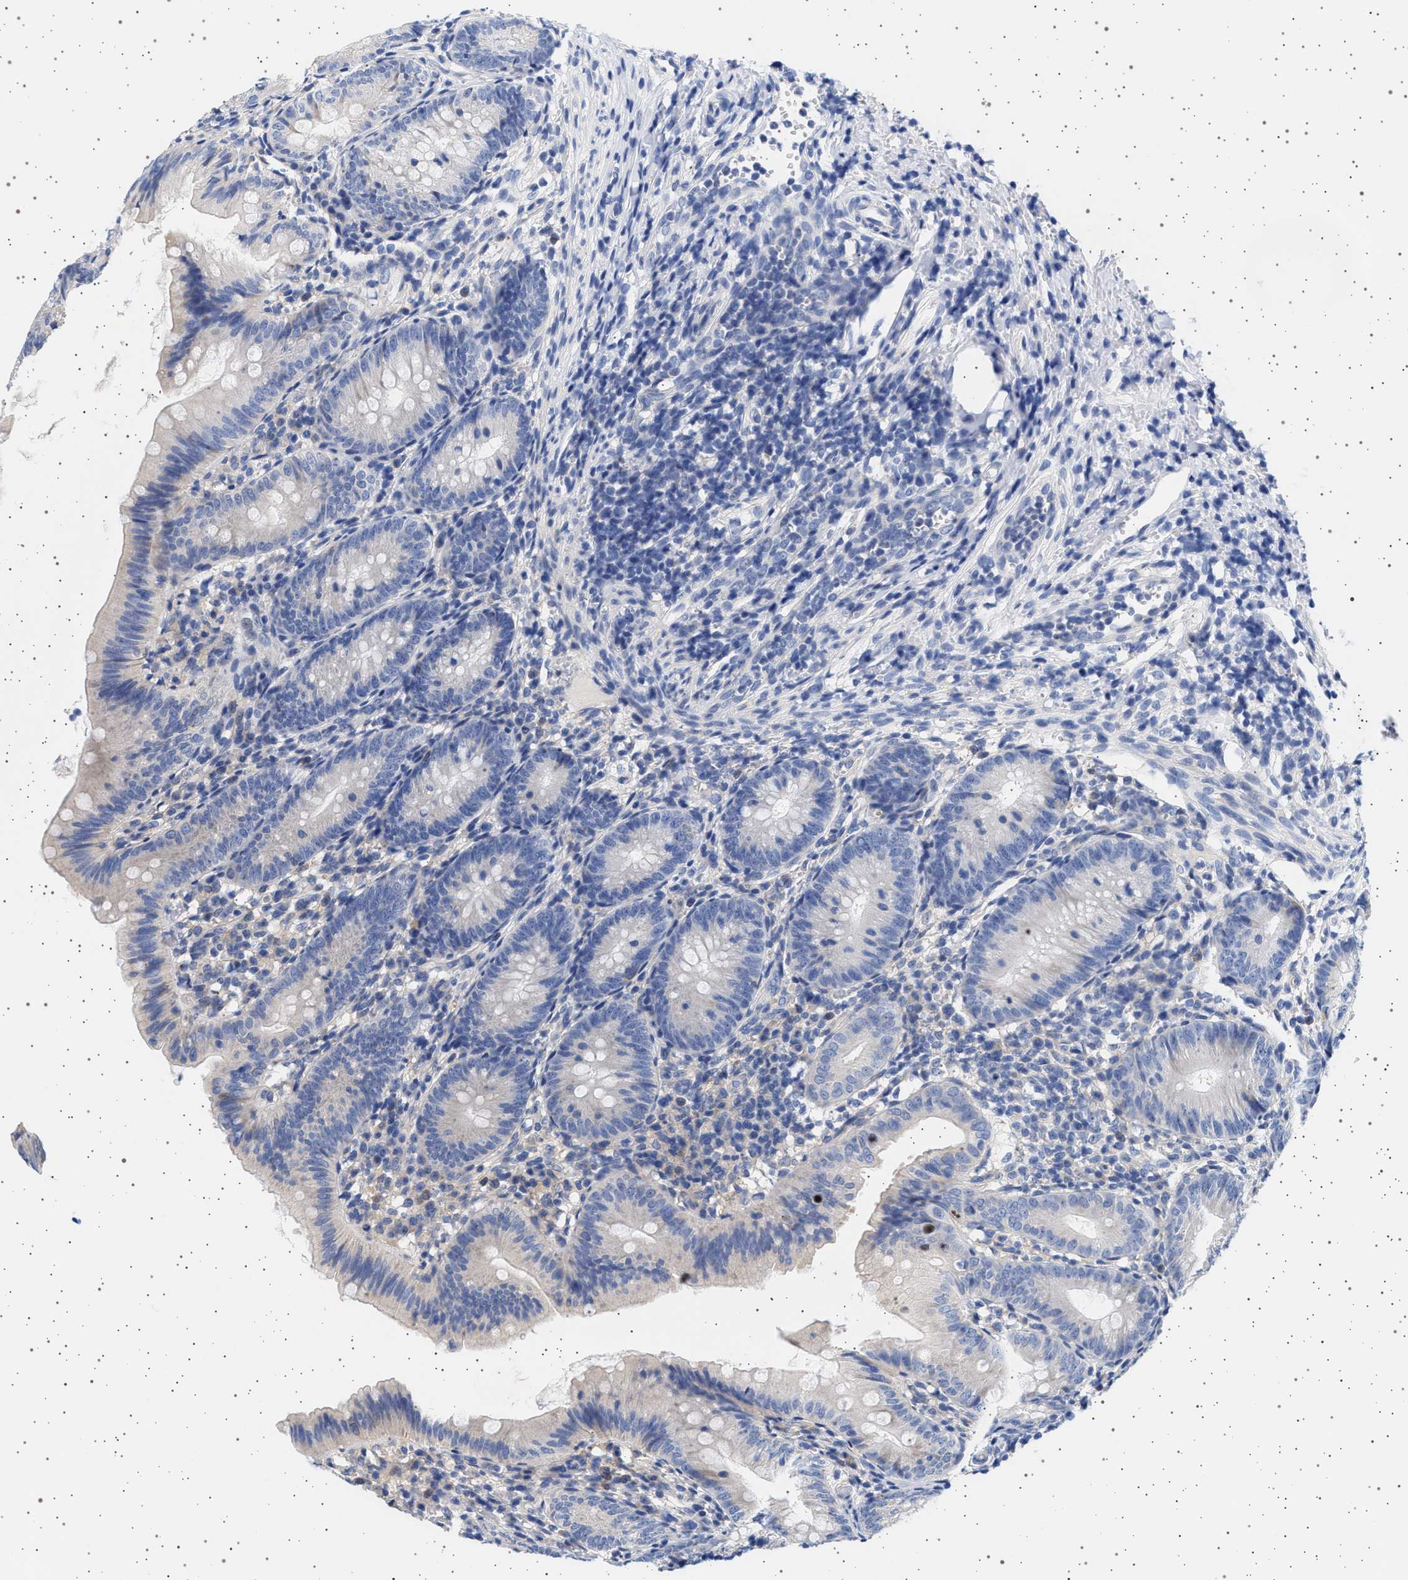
{"staining": {"intensity": "negative", "quantity": "none", "location": "none"}, "tissue": "appendix", "cell_type": "Glandular cells", "image_type": "normal", "snomed": [{"axis": "morphology", "description": "Normal tissue, NOS"}, {"axis": "topography", "description": "Appendix"}], "caption": "The photomicrograph demonstrates no significant positivity in glandular cells of appendix. (DAB IHC, high magnification).", "gene": "TRMT10B", "patient": {"sex": "male", "age": 1}}